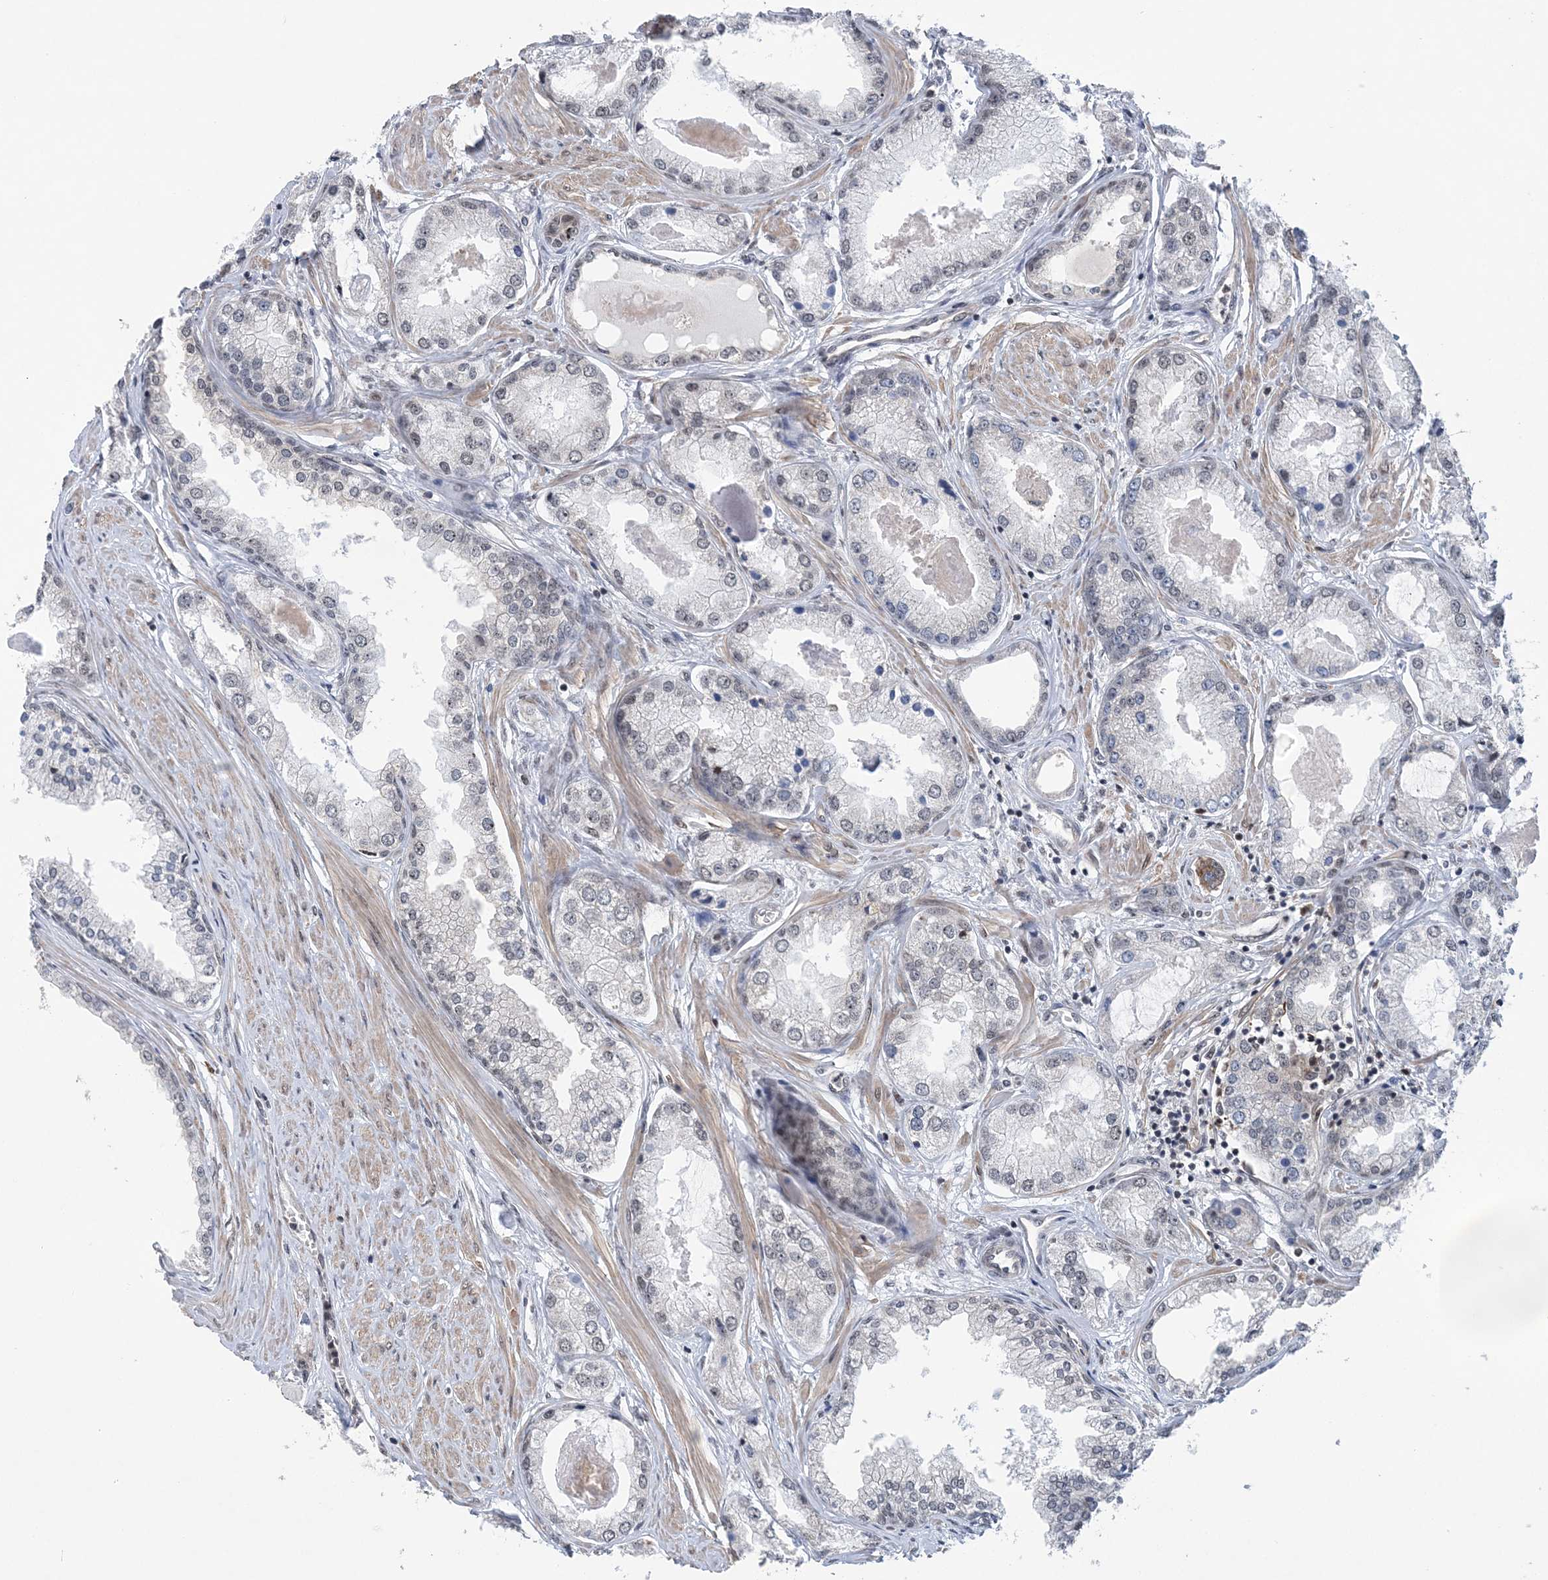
{"staining": {"intensity": "negative", "quantity": "none", "location": "none"}, "tissue": "prostate cancer", "cell_type": "Tumor cells", "image_type": "cancer", "snomed": [{"axis": "morphology", "description": "Adenocarcinoma, Low grade"}, {"axis": "topography", "description": "Prostate"}], "caption": "There is no significant staining in tumor cells of prostate cancer (adenocarcinoma (low-grade)).", "gene": "CCDC152", "patient": {"sex": "male", "age": 62}}